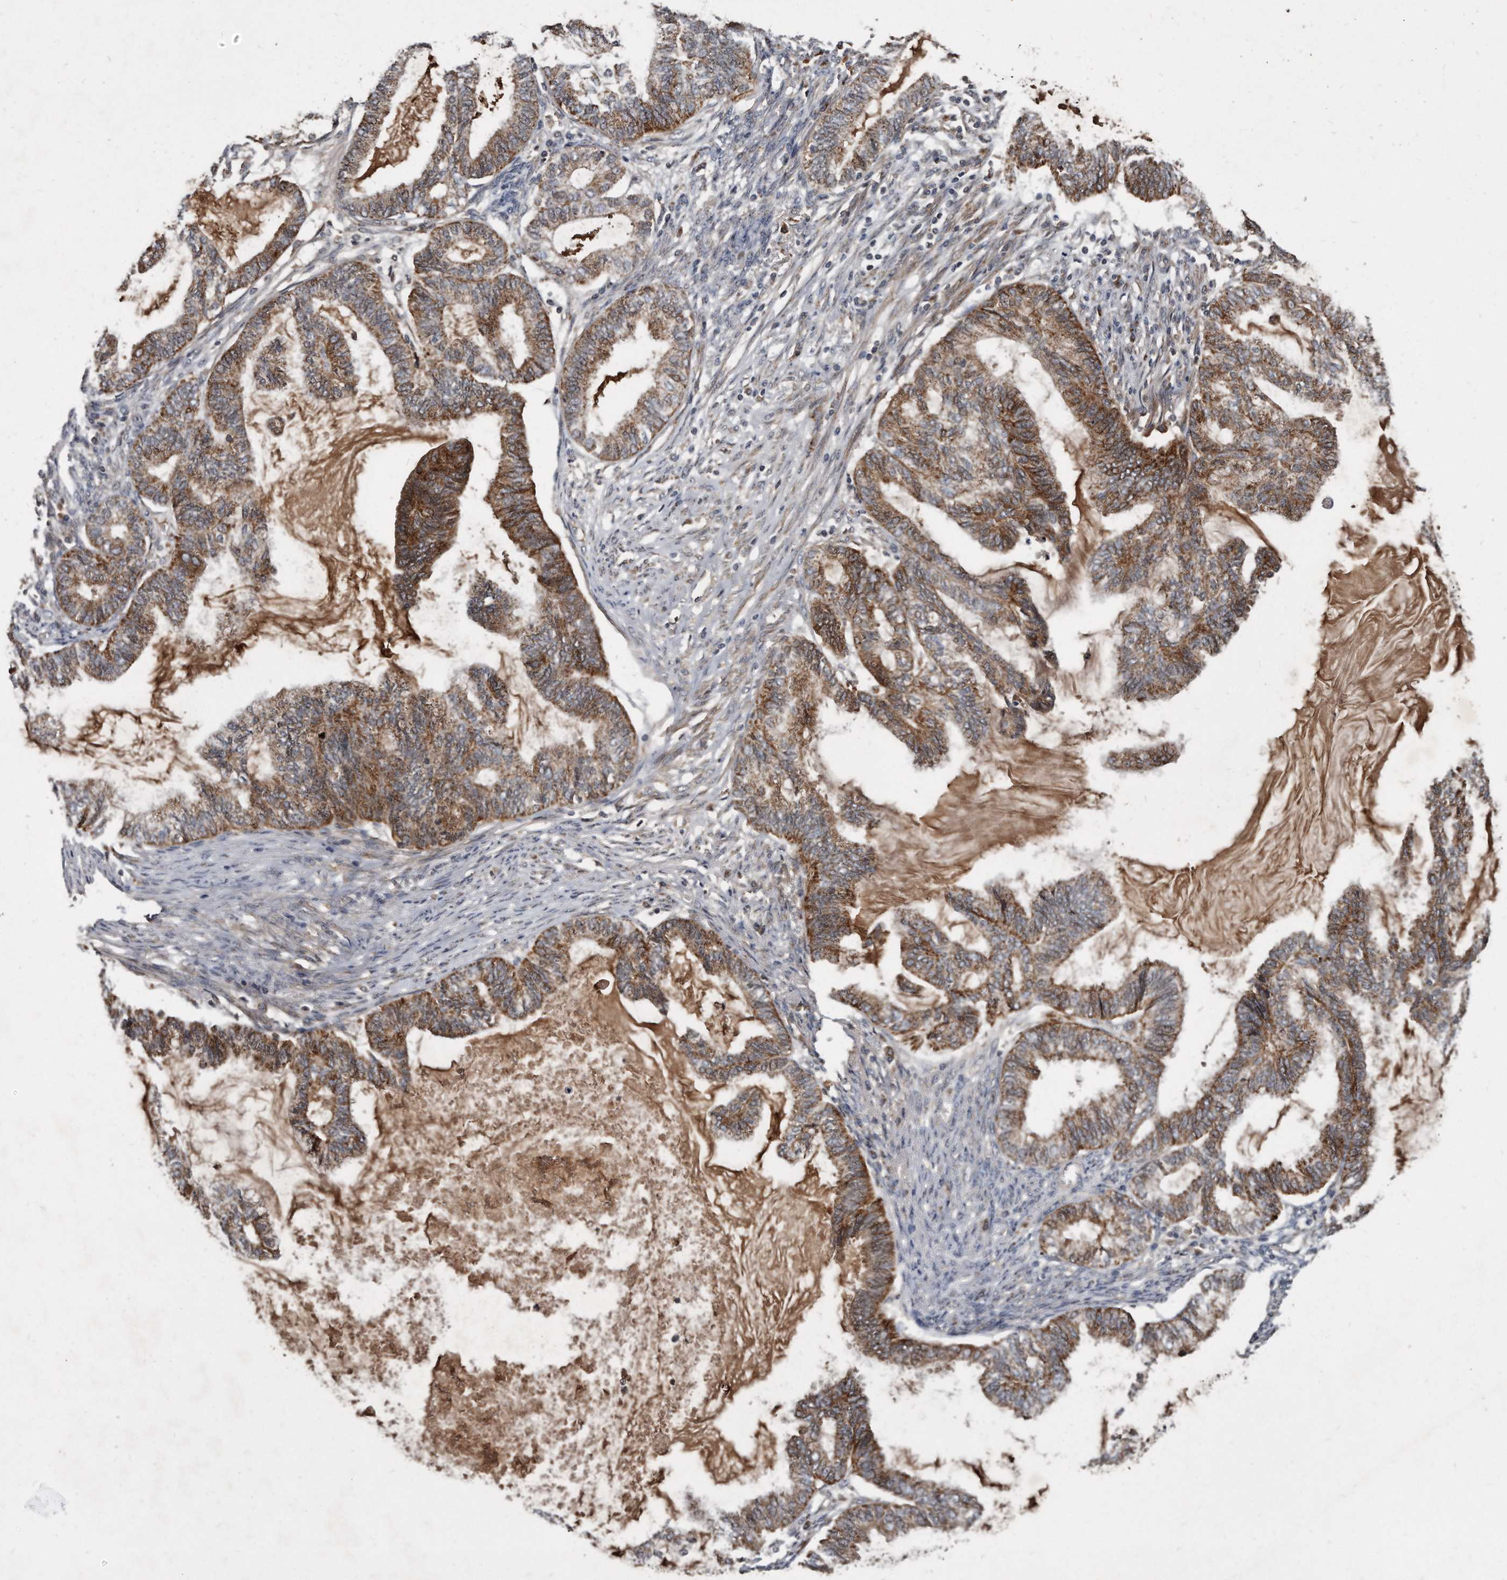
{"staining": {"intensity": "moderate", "quantity": ">75%", "location": "cytoplasmic/membranous"}, "tissue": "endometrial cancer", "cell_type": "Tumor cells", "image_type": "cancer", "snomed": [{"axis": "morphology", "description": "Adenocarcinoma, NOS"}, {"axis": "topography", "description": "Endometrium"}], "caption": "High-power microscopy captured an immunohistochemistry photomicrograph of endometrial adenocarcinoma, revealing moderate cytoplasmic/membranous expression in about >75% of tumor cells.", "gene": "FAM136A", "patient": {"sex": "female", "age": 86}}